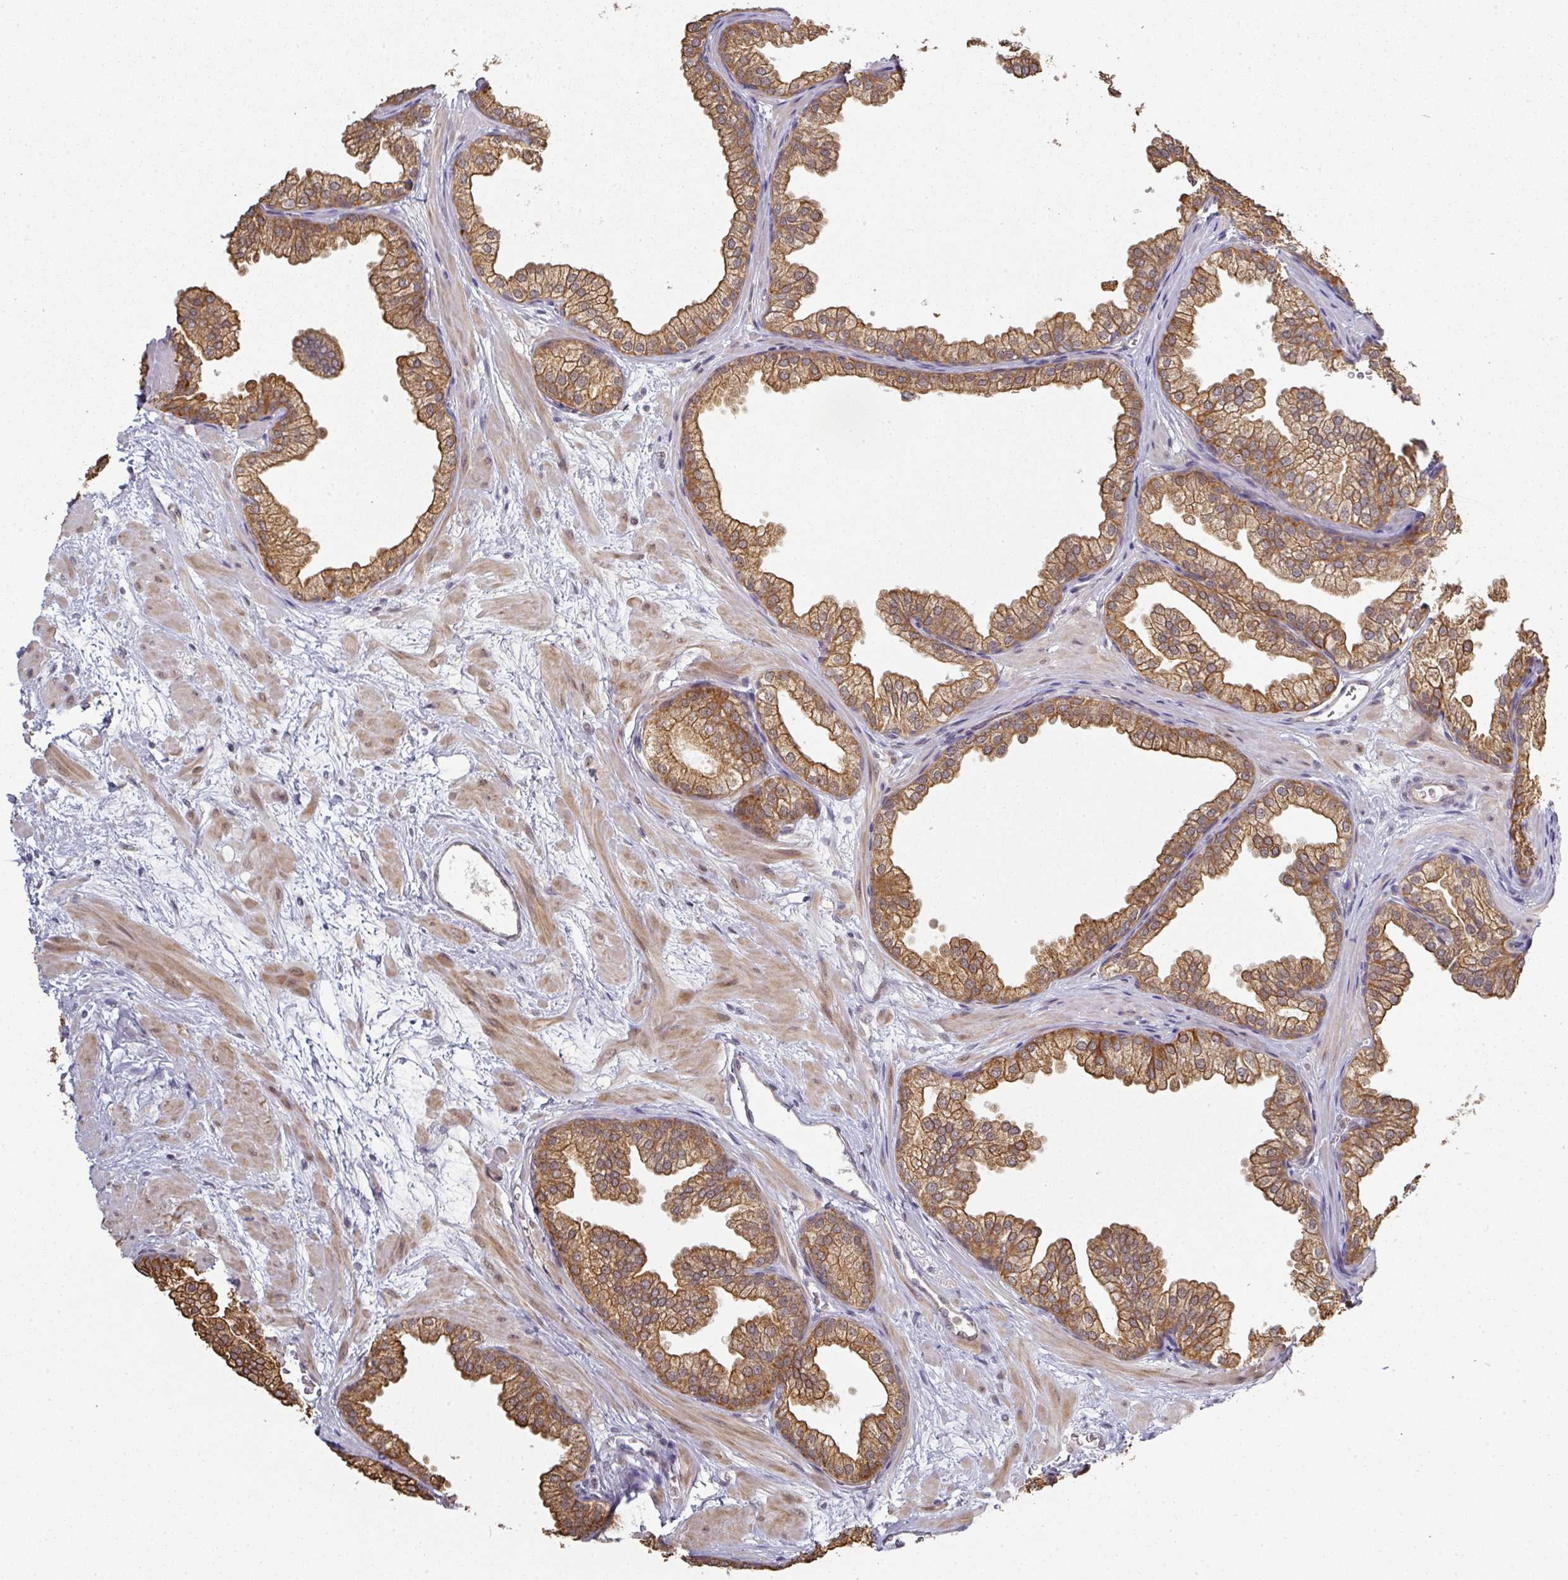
{"staining": {"intensity": "strong", "quantity": ">75%", "location": "cytoplasmic/membranous"}, "tissue": "prostate", "cell_type": "Glandular cells", "image_type": "normal", "snomed": [{"axis": "morphology", "description": "Normal tissue, NOS"}, {"axis": "topography", "description": "Prostate"}], "caption": "Immunohistochemistry (IHC) of normal human prostate reveals high levels of strong cytoplasmic/membranous positivity in approximately >75% of glandular cells.", "gene": "GTF2H3", "patient": {"sex": "male", "age": 37}}